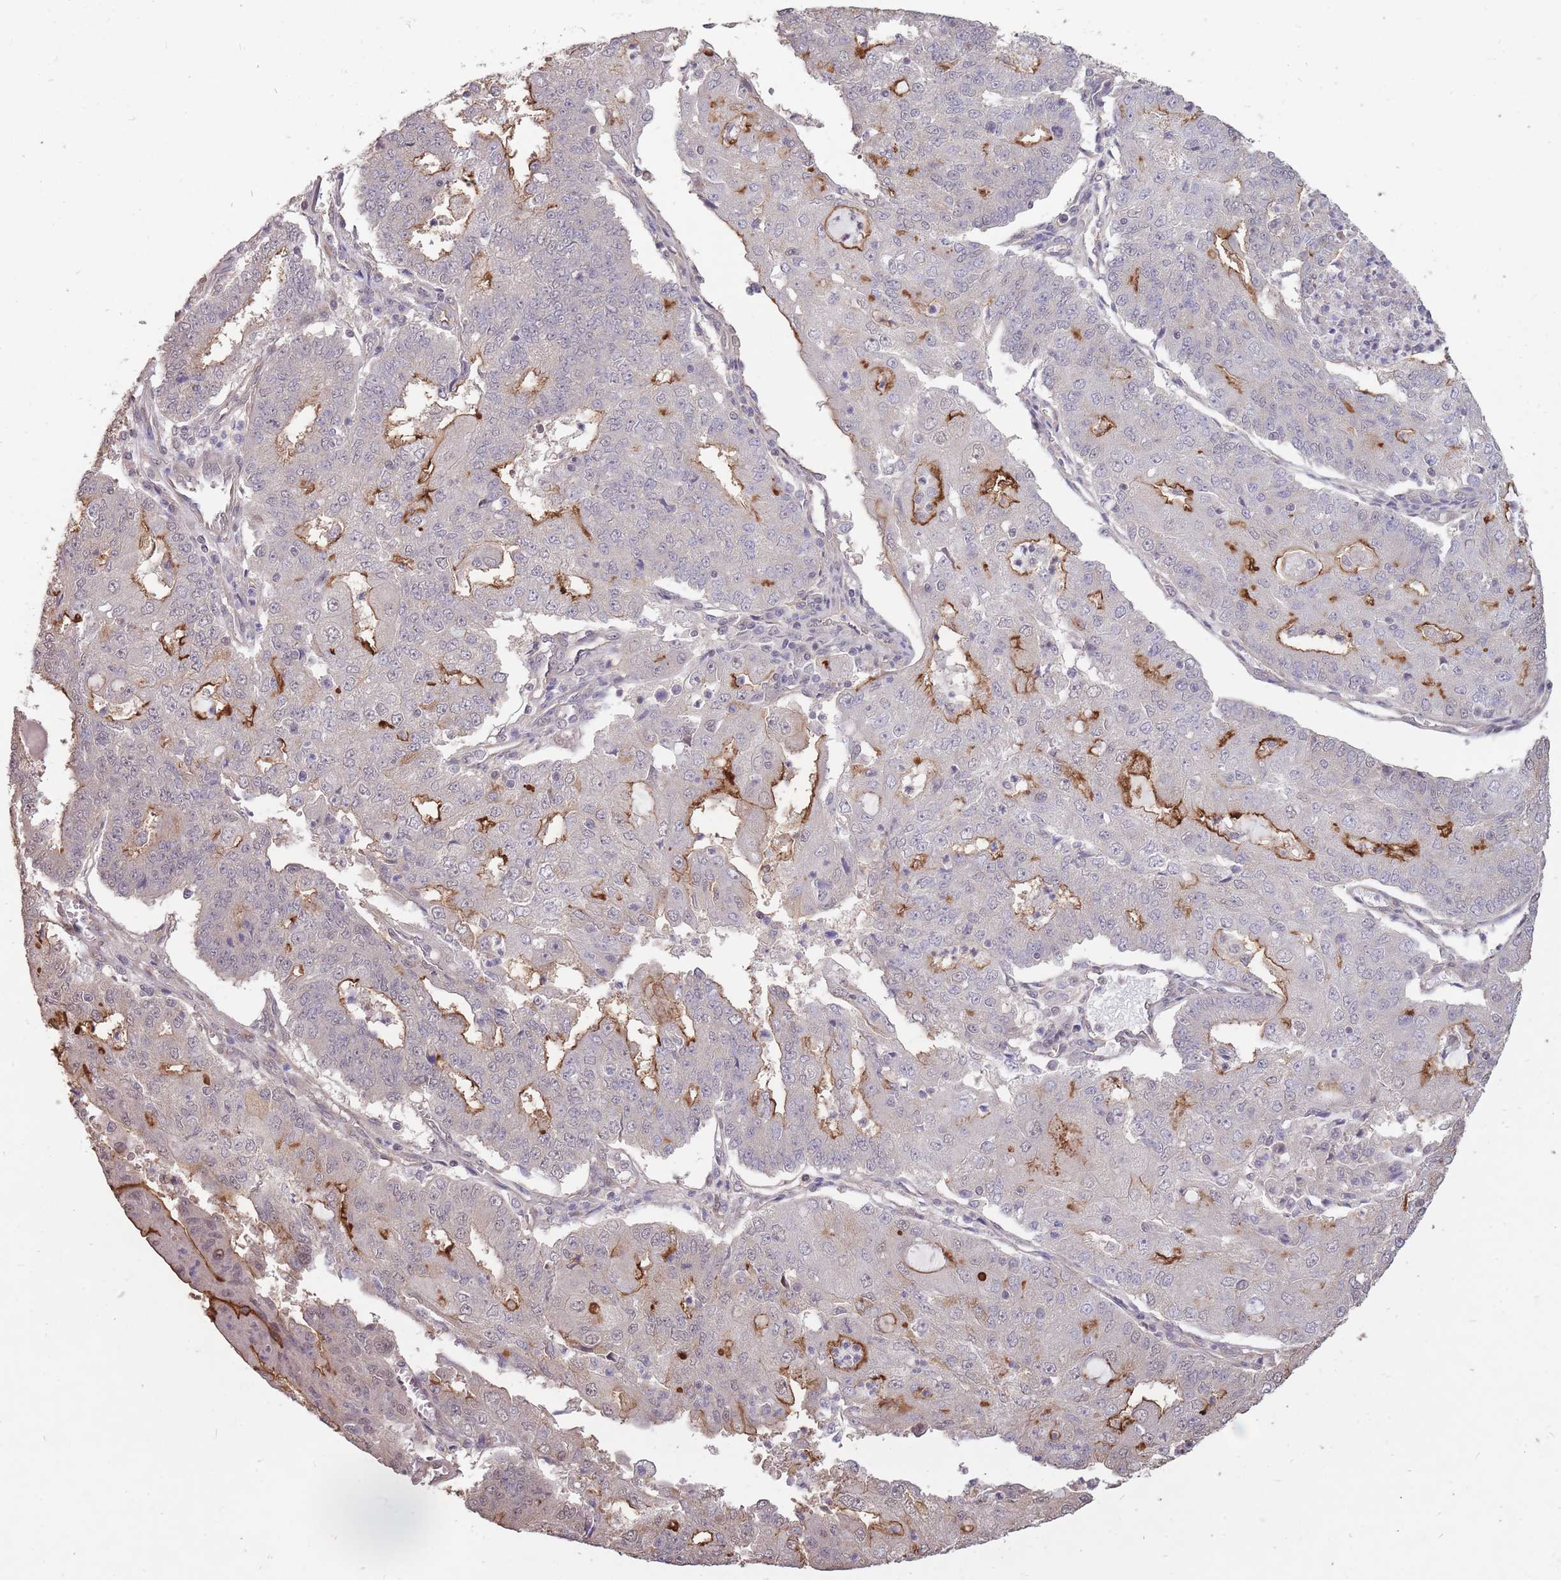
{"staining": {"intensity": "moderate", "quantity": "<25%", "location": "cytoplasmic/membranous"}, "tissue": "endometrial cancer", "cell_type": "Tumor cells", "image_type": "cancer", "snomed": [{"axis": "morphology", "description": "Adenocarcinoma, NOS"}, {"axis": "topography", "description": "Endometrium"}], "caption": "Endometrial cancer (adenocarcinoma) stained with IHC reveals moderate cytoplasmic/membranous staining in about <25% of tumor cells.", "gene": "DYNC1LI2", "patient": {"sex": "female", "age": 56}}